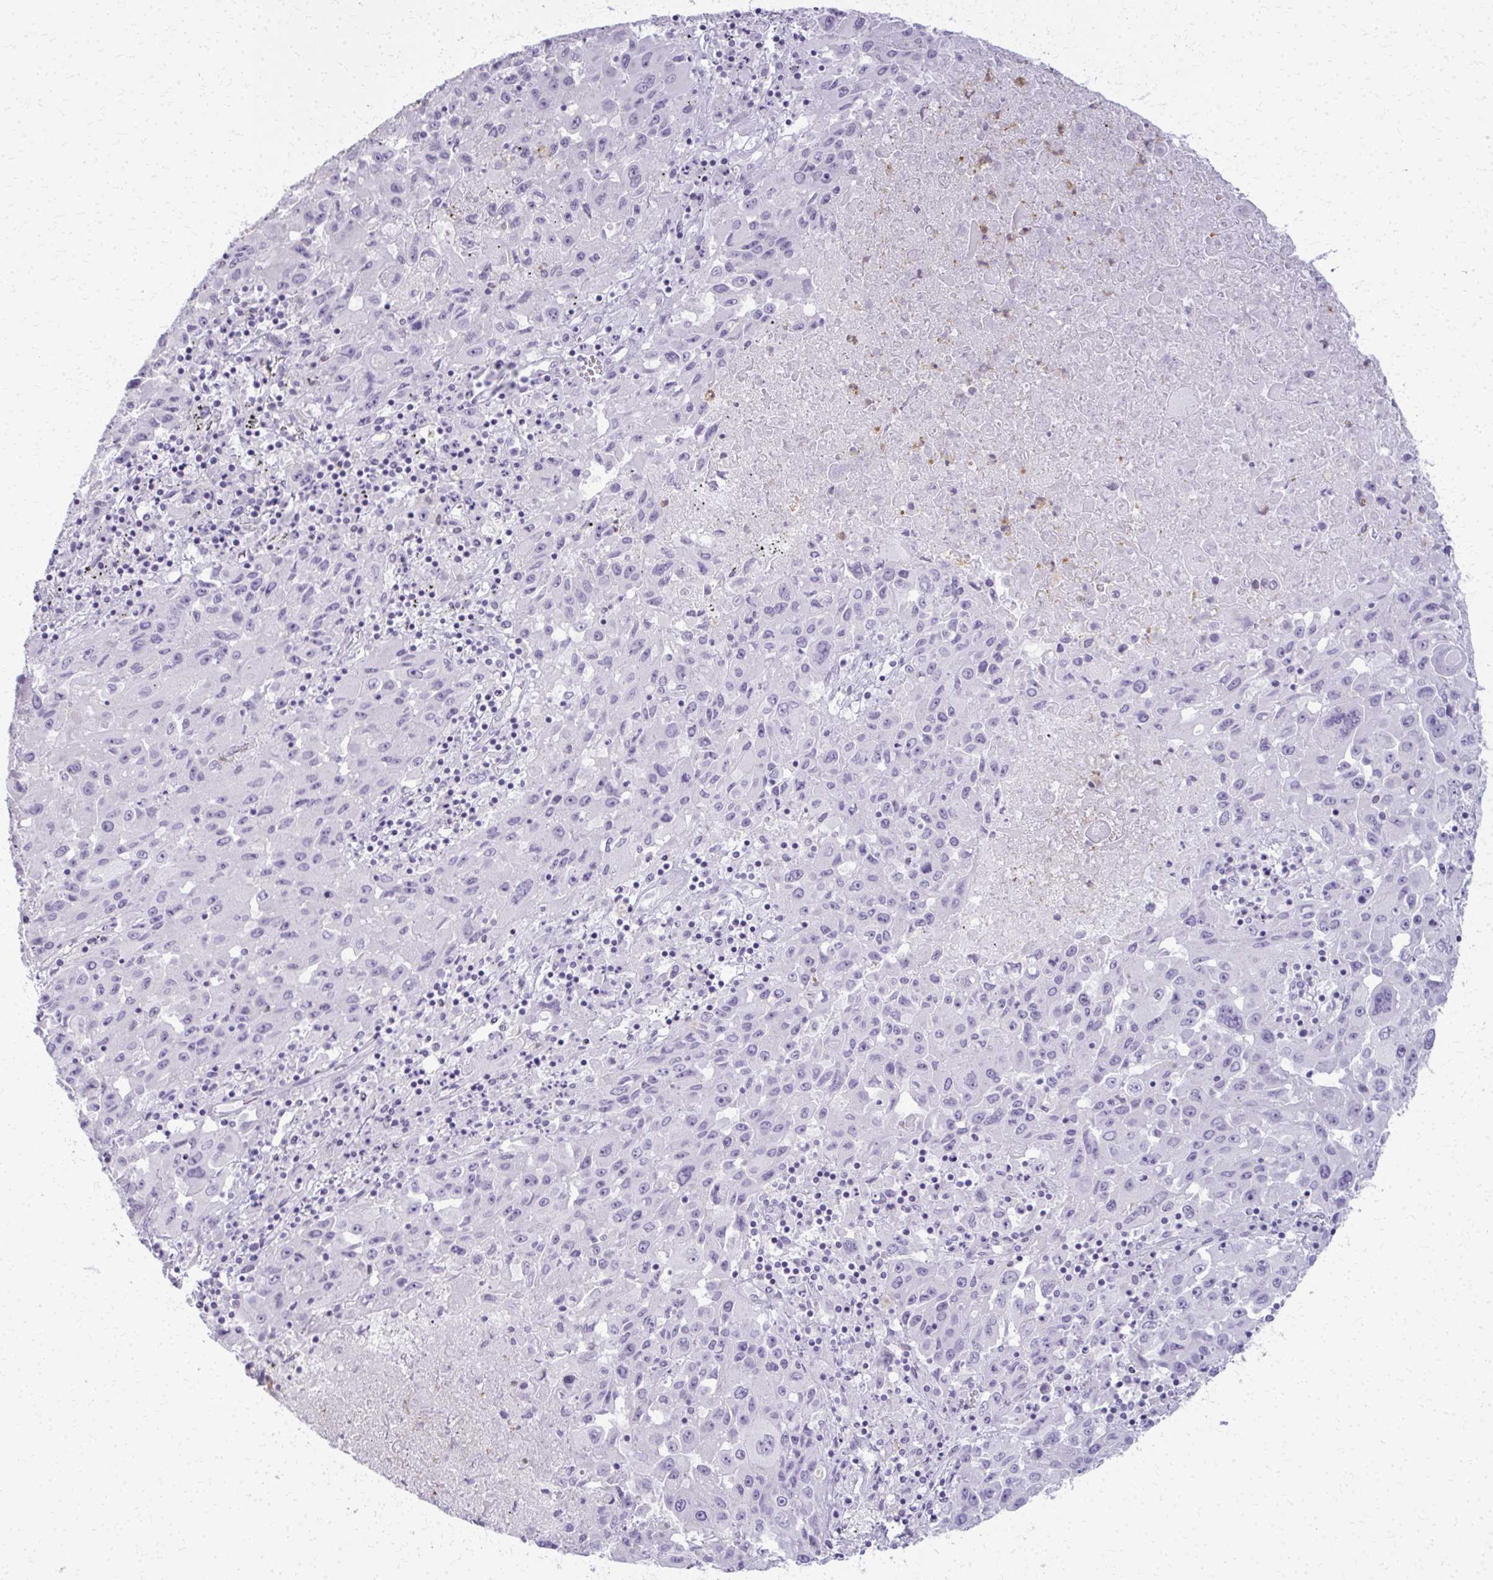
{"staining": {"intensity": "negative", "quantity": "none", "location": "none"}, "tissue": "lung cancer", "cell_type": "Tumor cells", "image_type": "cancer", "snomed": [{"axis": "morphology", "description": "Squamous cell carcinoma, NOS"}, {"axis": "topography", "description": "Lung"}], "caption": "Human lung cancer stained for a protein using immunohistochemistry (IHC) reveals no positivity in tumor cells.", "gene": "CA3", "patient": {"sex": "male", "age": 63}}